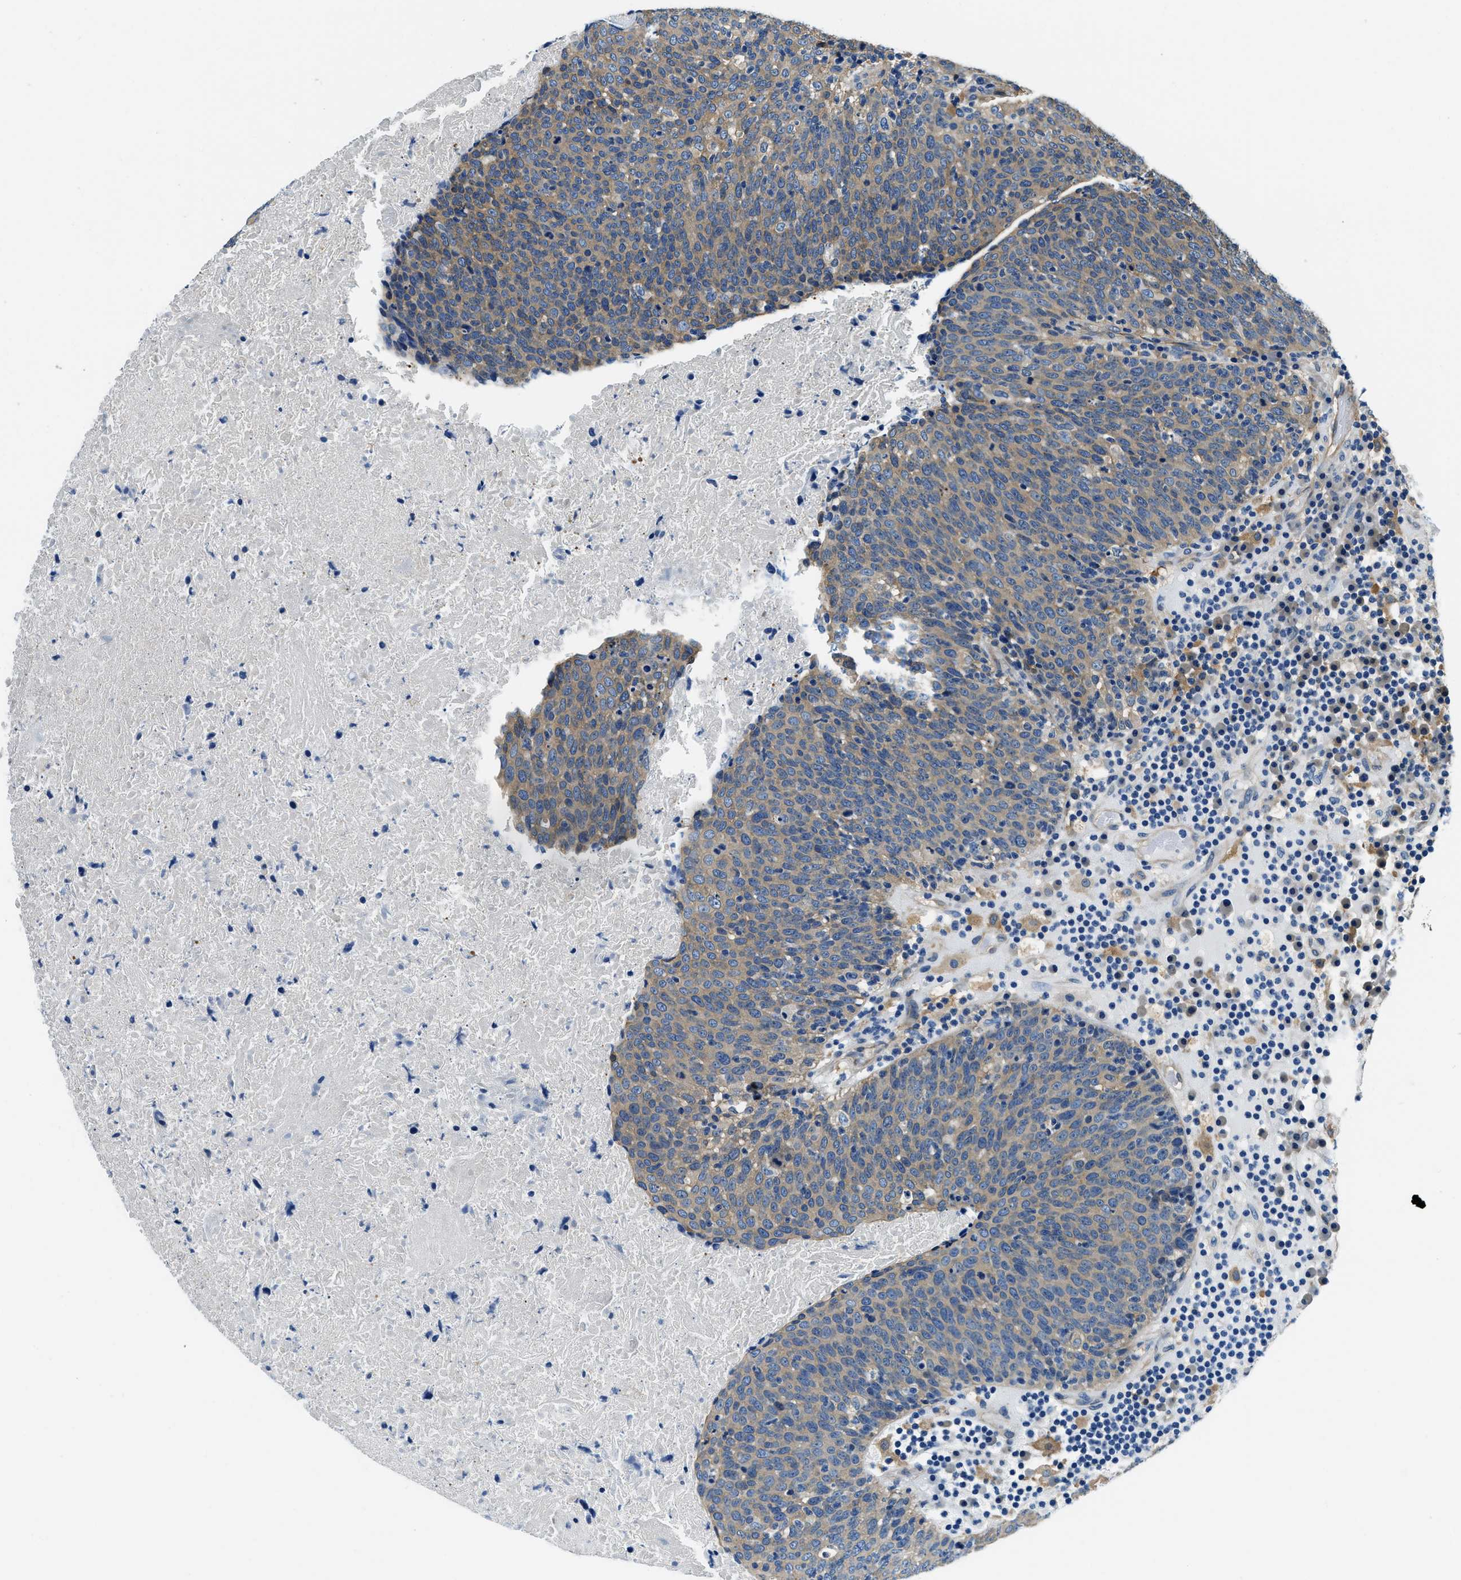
{"staining": {"intensity": "moderate", "quantity": "25%-75%", "location": "cytoplasmic/membranous"}, "tissue": "head and neck cancer", "cell_type": "Tumor cells", "image_type": "cancer", "snomed": [{"axis": "morphology", "description": "Squamous cell carcinoma, NOS"}, {"axis": "morphology", "description": "Squamous cell carcinoma, metastatic, NOS"}, {"axis": "topography", "description": "Lymph node"}, {"axis": "topography", "description": "Head-Neck"}], "caption": "Brown immunohistochemical staining in human head and neck cancer displays moderate cytoplasmic/membranous staining in approximately 25%-75% of tumor cells. (Brightfield microscopy of DAB IHC at high magnification).", "gene": "TWF1", "patient": {"sex": "male", "age": 62}}